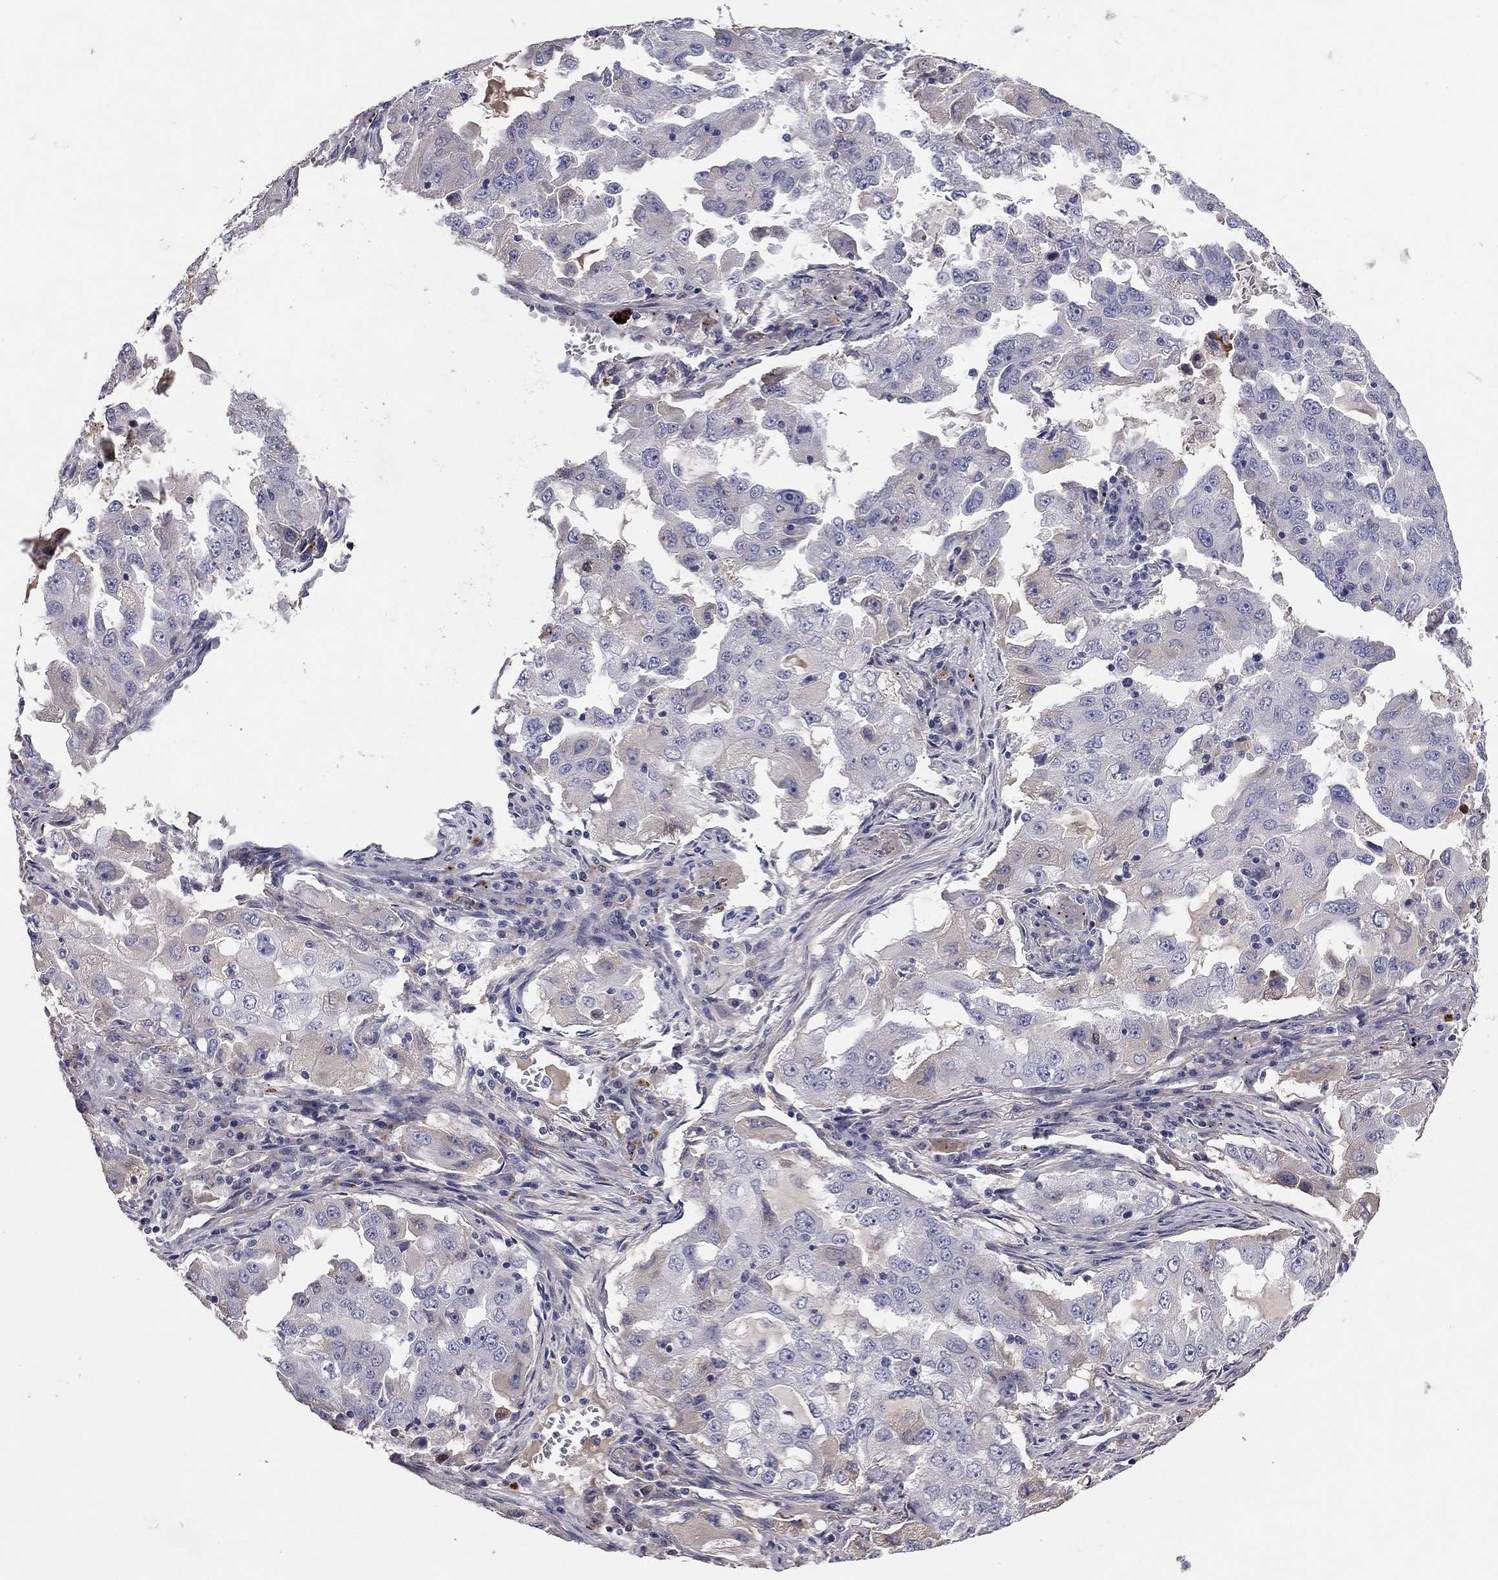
{"staining": {"intensity": "negative", "quantity": "none", "location": "none"}, "tissue": "lung cancer", "cell_type": "Tumor cells", "image_type": "cancer", "snomed": [{"axis": "morphology", "description": "Adenocarcinoma, NOS"}, {"axis": "topography", "description": "Lung"}], "caption": "High magnification brightfield microscopy of lung cancer stained with DAB (3,3'-diaminobenzidine) (brown) and counterstained with hematoxylin (blue): tumor cells show no significant positivity. (Brightfield microscopy of DAB IHC at high magnification).", "gene": "COL2A1", "patient": {"sex": "female", "age": 61}}